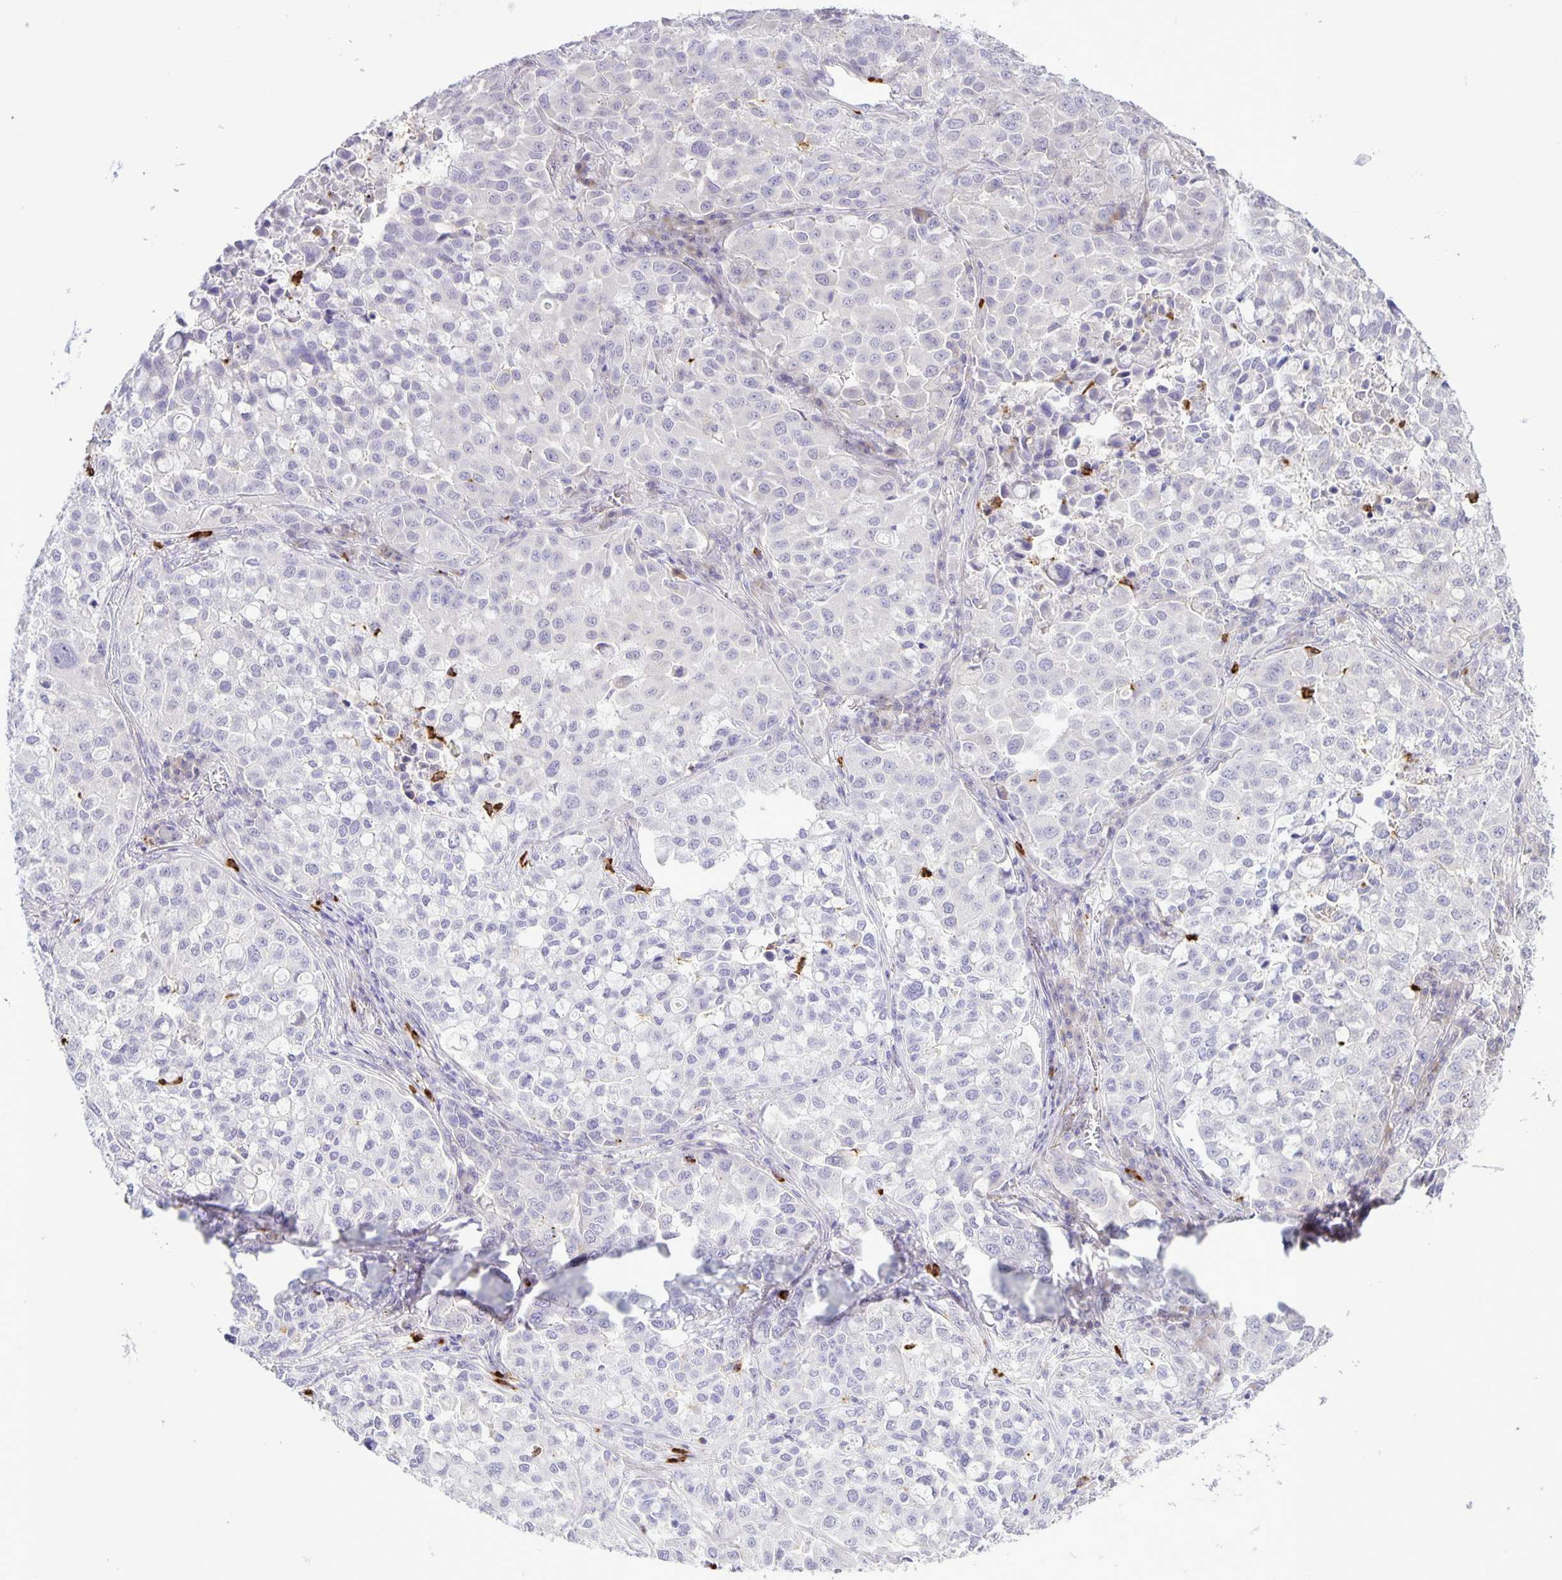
{"staining": {"intensity": "negative", "quantity": "none", "location": "none"}, "tissue": "lung cancer", "cell_type": "Tumor cells", "image_type": "cancer", "snomed": [{"axis": "morphology", "description": "Adenocarcinoma, NOS"}, {"axis": "morphology", "description": "Adenocarcinoma, metastatic, NOS"}, {"axis": "topography", "description": "Lymph node"}, {"axis": "topography", "description": "Lung"}], "caption": "This is a micrograph of IHC staining of lung metastatic adenocarcinoma, which shows no staining in tumor cells.", "gene": "ADCK1", "patient": {"sex": "female", "age": 65}}